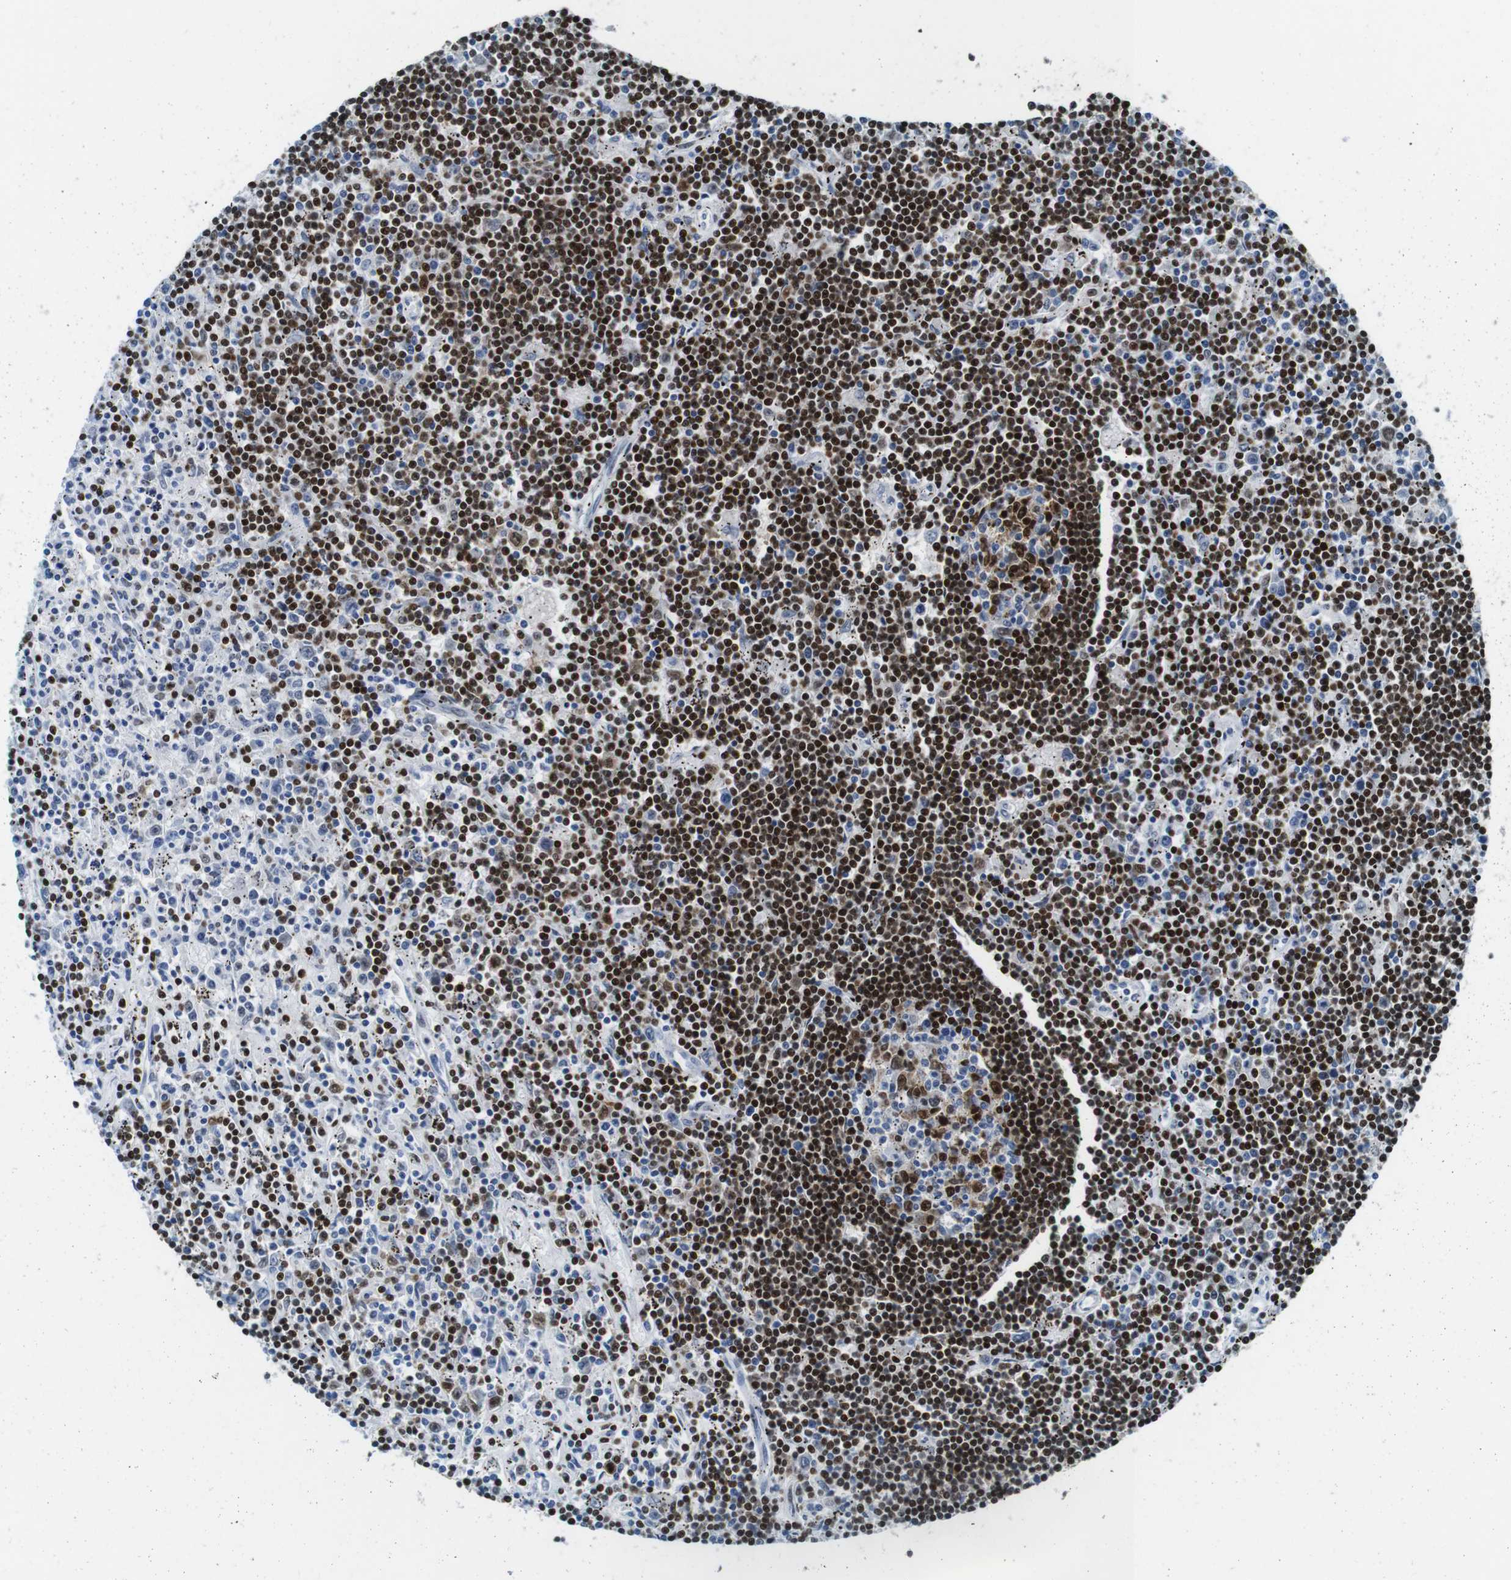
{"staining": {"intensity": "strong", "quantity": ">75%", "location": "nuclear"}, "tissue": "lymphoma", "cell_type": "Tumor cells", "image_type": "cancer", "snomed": [{"axis": "morphology", "description": "Malignant lymphoma, non-Hodgkin's type, Low grade"}, {"axis": "topography", "description": "Spleen"}], "caption": "This is a histology image of immunohistochemistry (IHC) staining of lymphoma, which shows strong positivity in the nuclear of tumor cells.", "gene": "IRF8", "patient": {"sex": "male", "age": 76}}